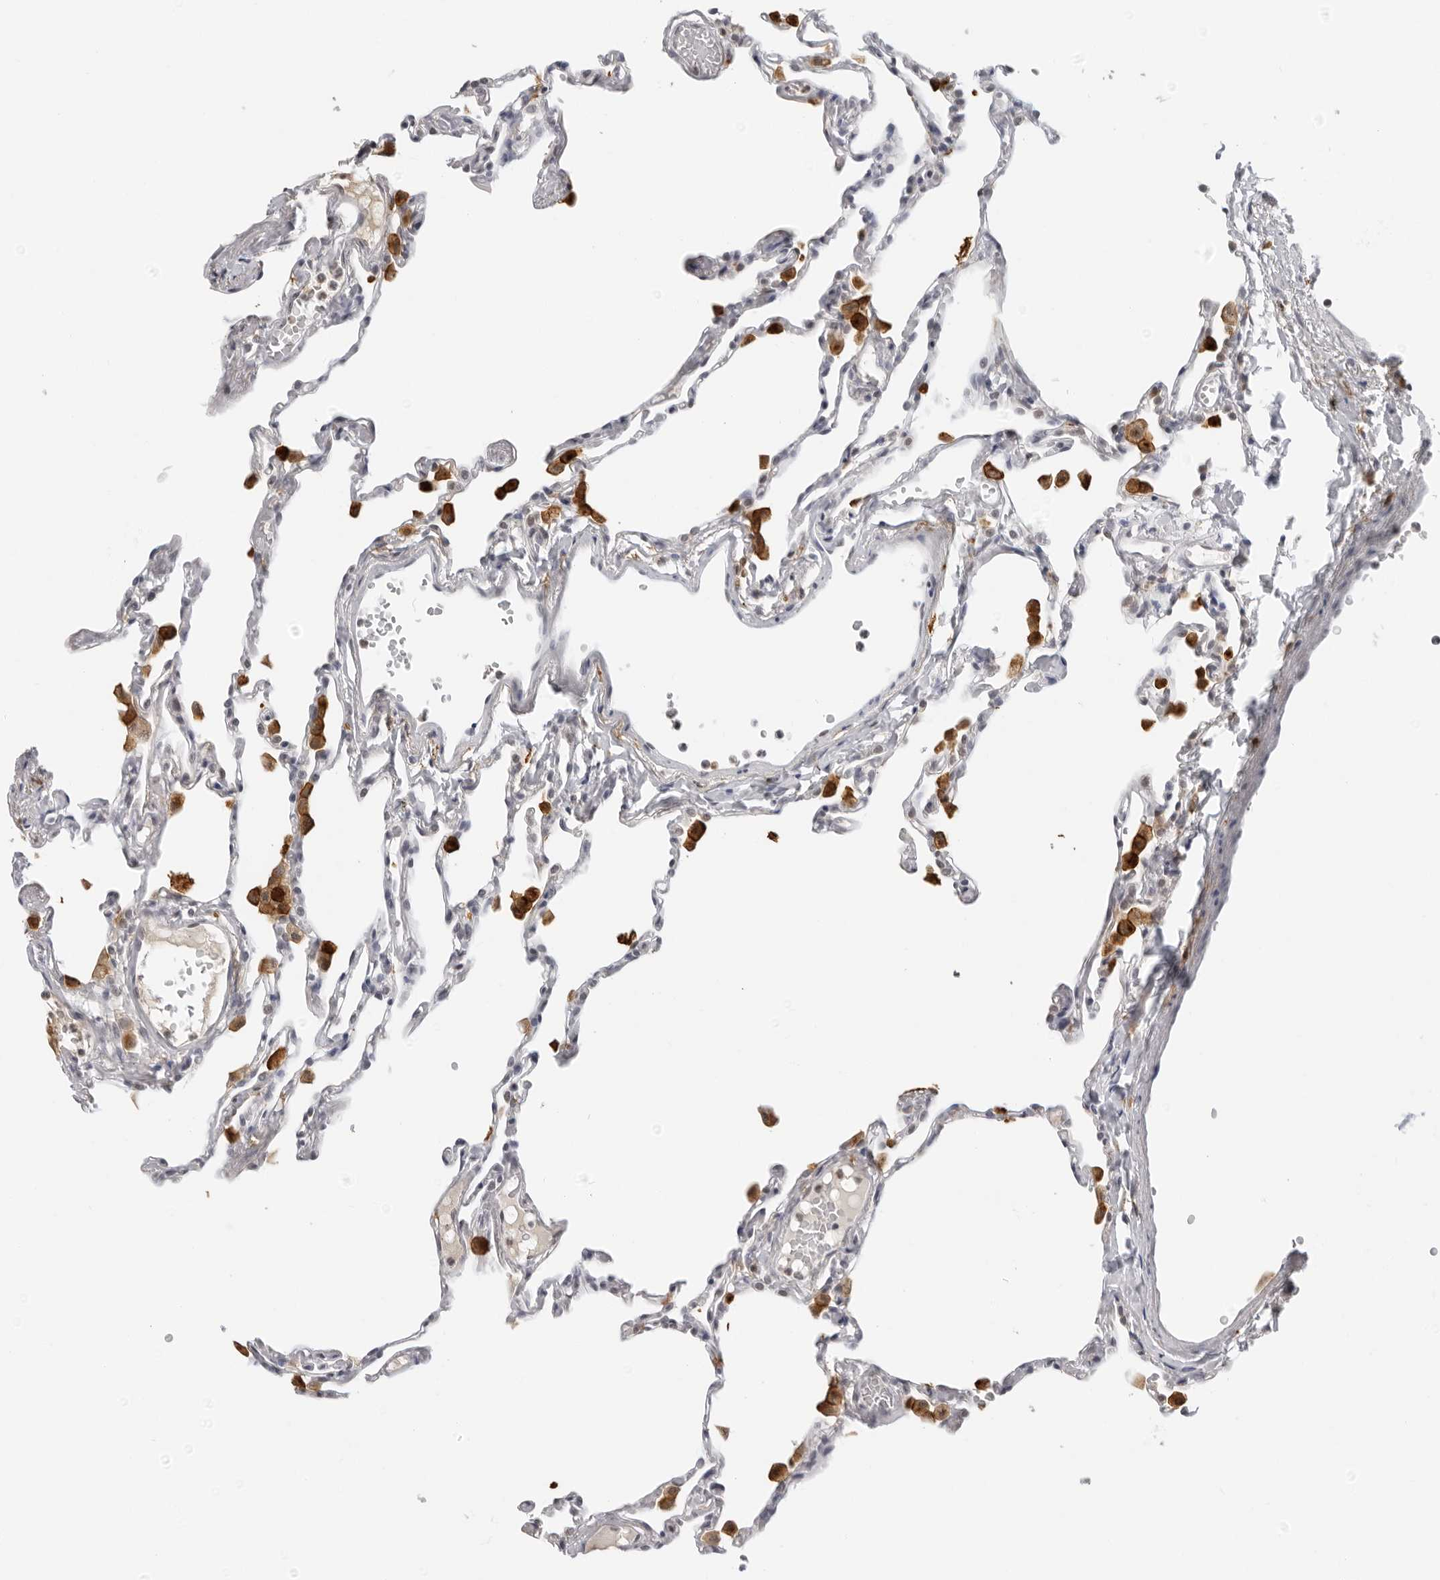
{"staining": {"intensity": "negative", "quantity": "none", "location": "none"}, "tissue": "lung", "cell_type": "Alveolar cells", "image_type": "normal", "snomed": [{"axis": "morphology", "description": "Normal tissue, NOS"}, {"axis": "topography", "description": "Lung"}], "caption": "This histopathology image is of benign lung stained with immunohistochemistry (IHC) to label a protein in brown with the nuclei are counter-stained blue. There is no expression in alveolar cells. The staining is performed using DAB (3,3'-diaminobenzidine) brown chromogen with nuclei counter-stained in using hematoxylin.", "gene": "MSH6", "patient": {"sex": "female", "age": 49}}